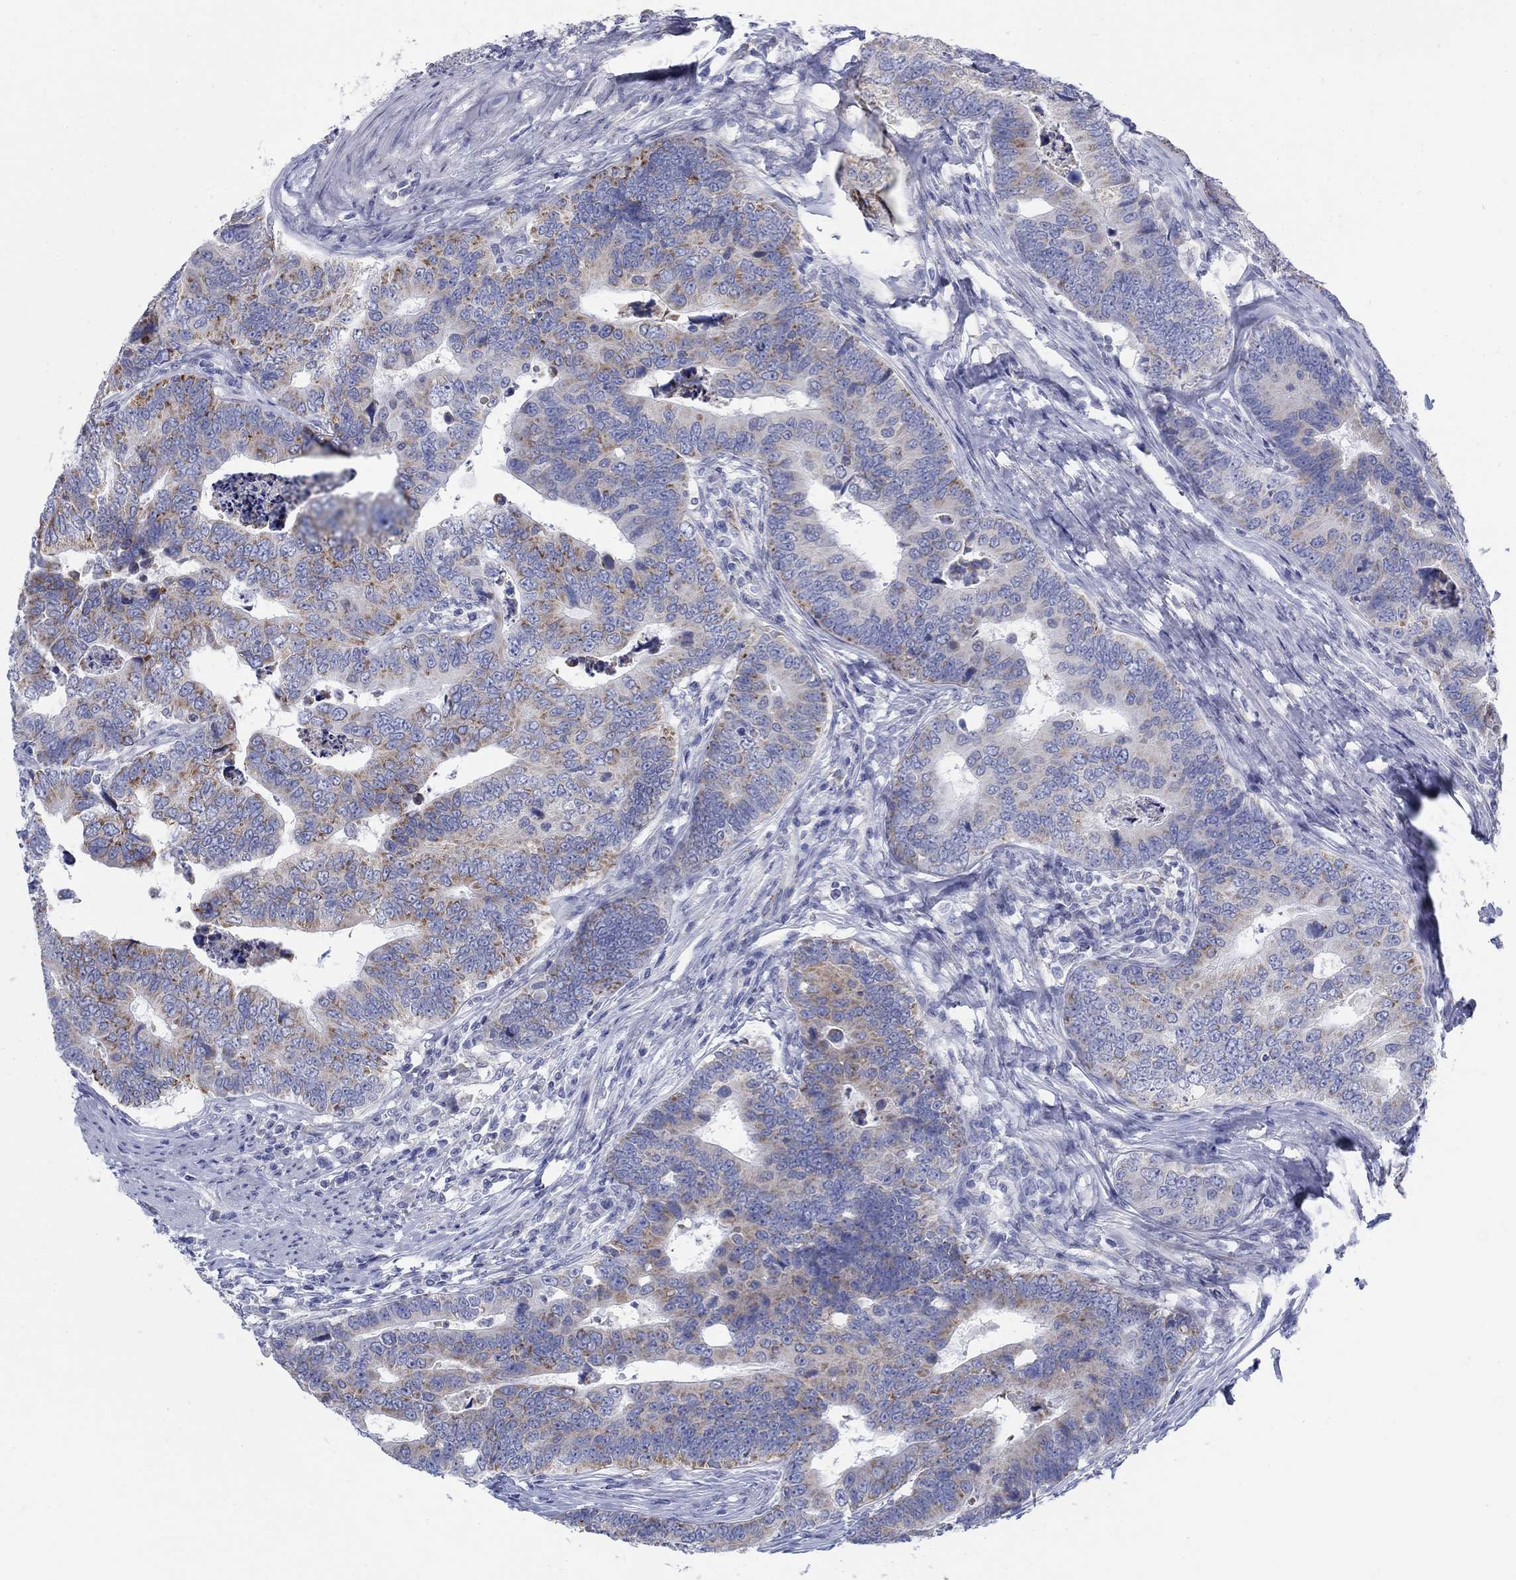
{"staining": {"intensity": "moderate", "quantity": "<25%", "location": "cytoplasmic/membranous"}, "tissue": "colorectal cancer", "cell_type": "Tumor cells", "image_type": "cancer", "snomed": [{"axis": "morphology", "description": "Adenocarcinoma, NOS"}, {"axis": "topography", "description": "Colon"}], "caption": "DAB (3,3'-diaminobenzidine) immunohistochemical staining of human colorectal adenocarcinoma shows moderate cytoplasmic/membranous protein expression in approximately <25% of tumor cells.", "gene": "SCCPDH", "patient": {"sex": "female", "age": 72}}